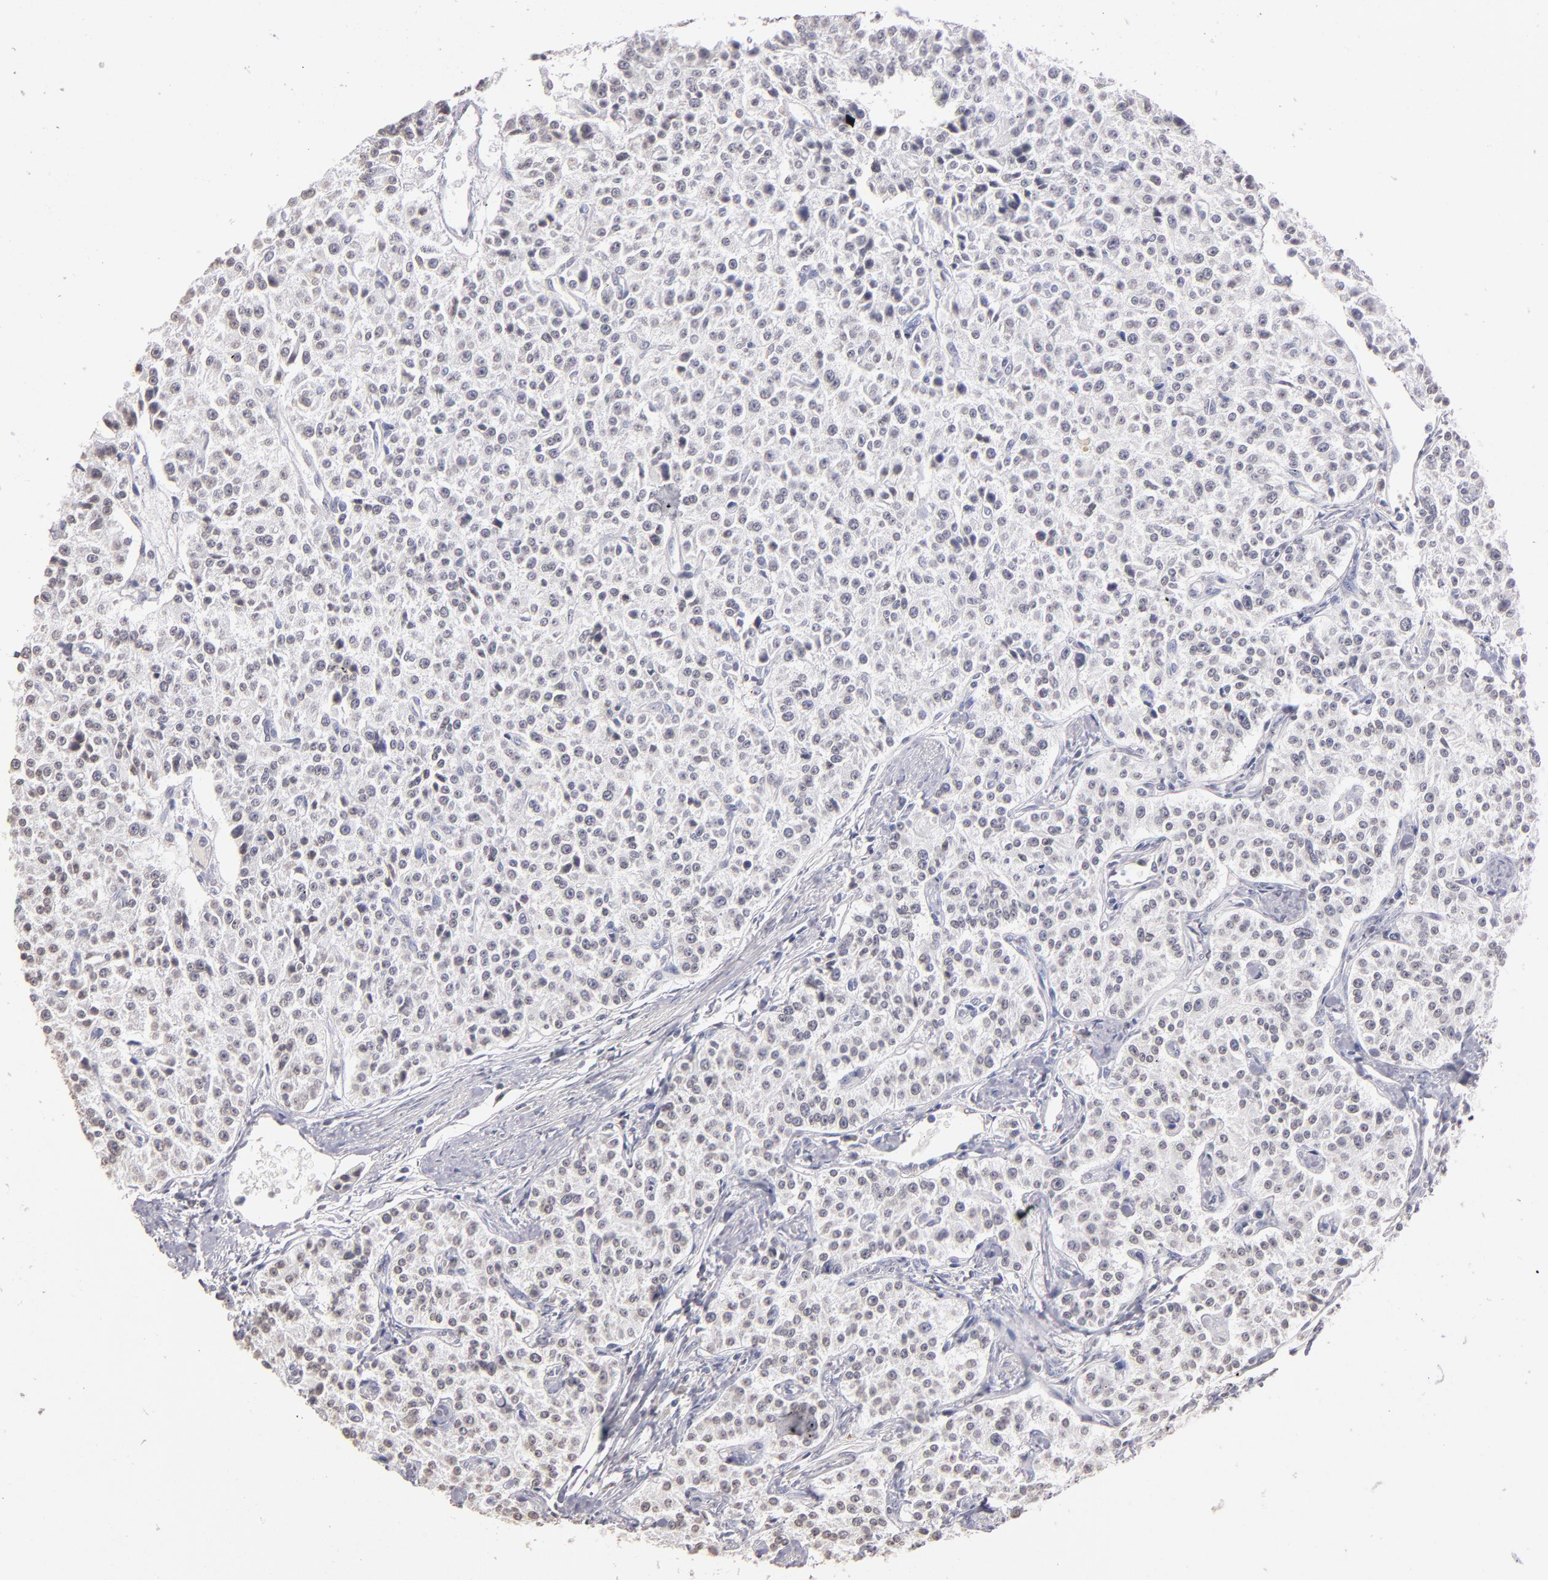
{"staining": {"intensity": "negative", "quantity": "none", "location": "none"}, "tissue": "carcinoid", "cell_type": "Tumor cells", "image_type": "cancer", "snomed": [{"axis": "morphology", "description": "Carcinoid, malignant, NOS"}, {"axis": "topography", "description": "Stomach"}], "caption": "This is a image of IHC staining of malignant carcinoid, which shows no expression in tumor cells.", "gene": "SOX10", "patient": {"sex": "female", "age": 76}}